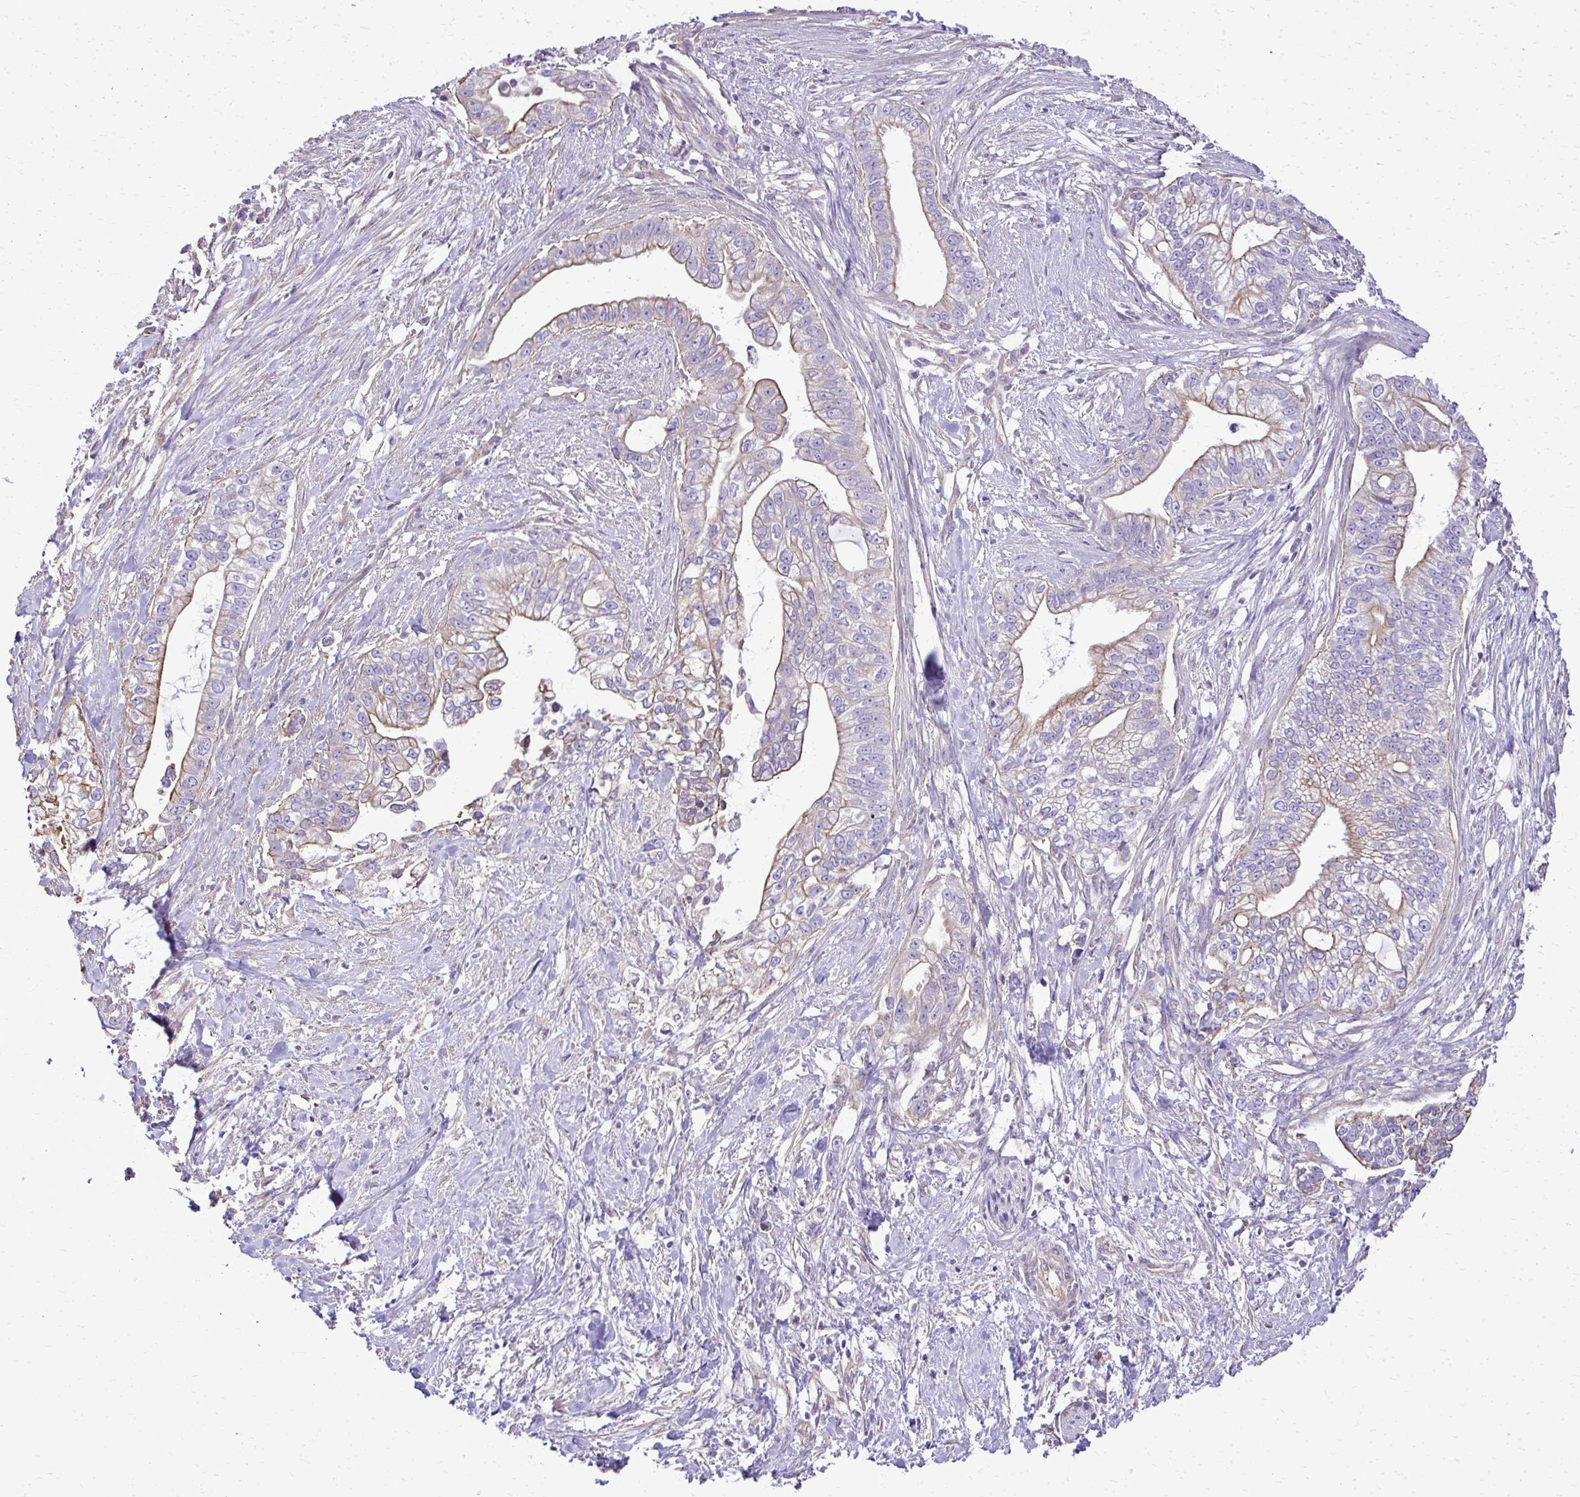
{"staining": {"intensity": "moderate", "quantity": "25%-75%", "location": "cytoplasmic/membranous"}, "tissue": "pancreatic cancer", "cell_type": "Tumor cells", "image_type": "cancer", "snomed": [{"axis": "morphology", "description": "Adenocarcinoma, NOS"}, {"axis": "topography", "description": "Pancreas"}], "caption": "Immunohistochemical staining of human pancreatic cancer displays moderate cytoplasmic/membranous protein staining in approximately 25%-75% of tumor cells.", "gene": "RUNDC3B", "patient": {"sex": "male", "age": 70}}